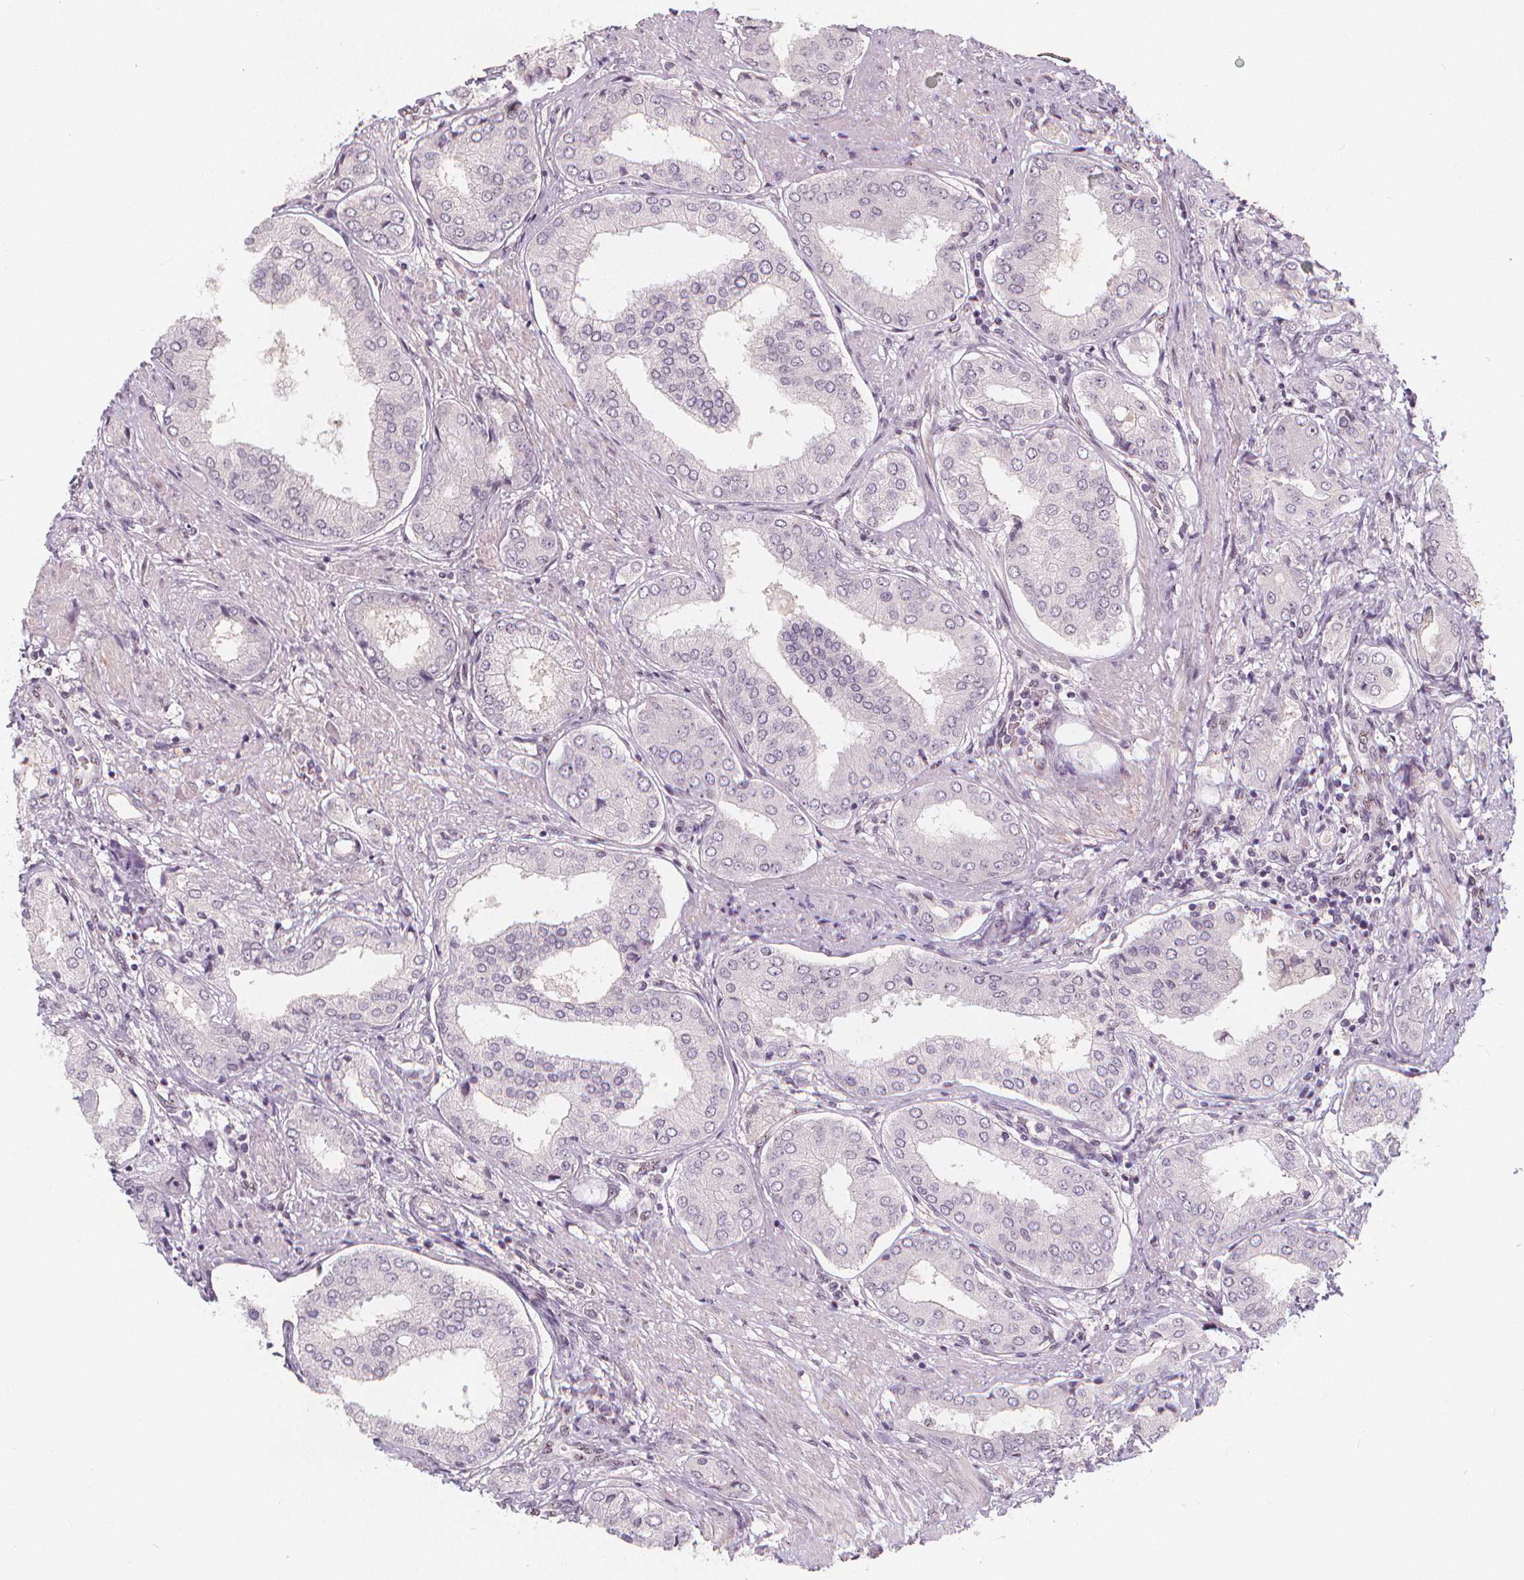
{"staining": {"intensity": "weak", "quantity": "<25%", "location": "cytoplasmic/membranous"}, "tissue": "prostate cancer", "cell_type": "Tumor cells", "image_type": "cancer", "snomed": [{"axis": "morphology", "description": "Adenocarcinoma, NOS"}, {"axis": "topography", "description": "Prostate"}], "caption": "Adenocarcinoma (prostate) was stained to show a protein in brown. There is no significant expression in tumor cells.", "gene": "DRC3", "patient": {"sex": "male", "age": 63}}